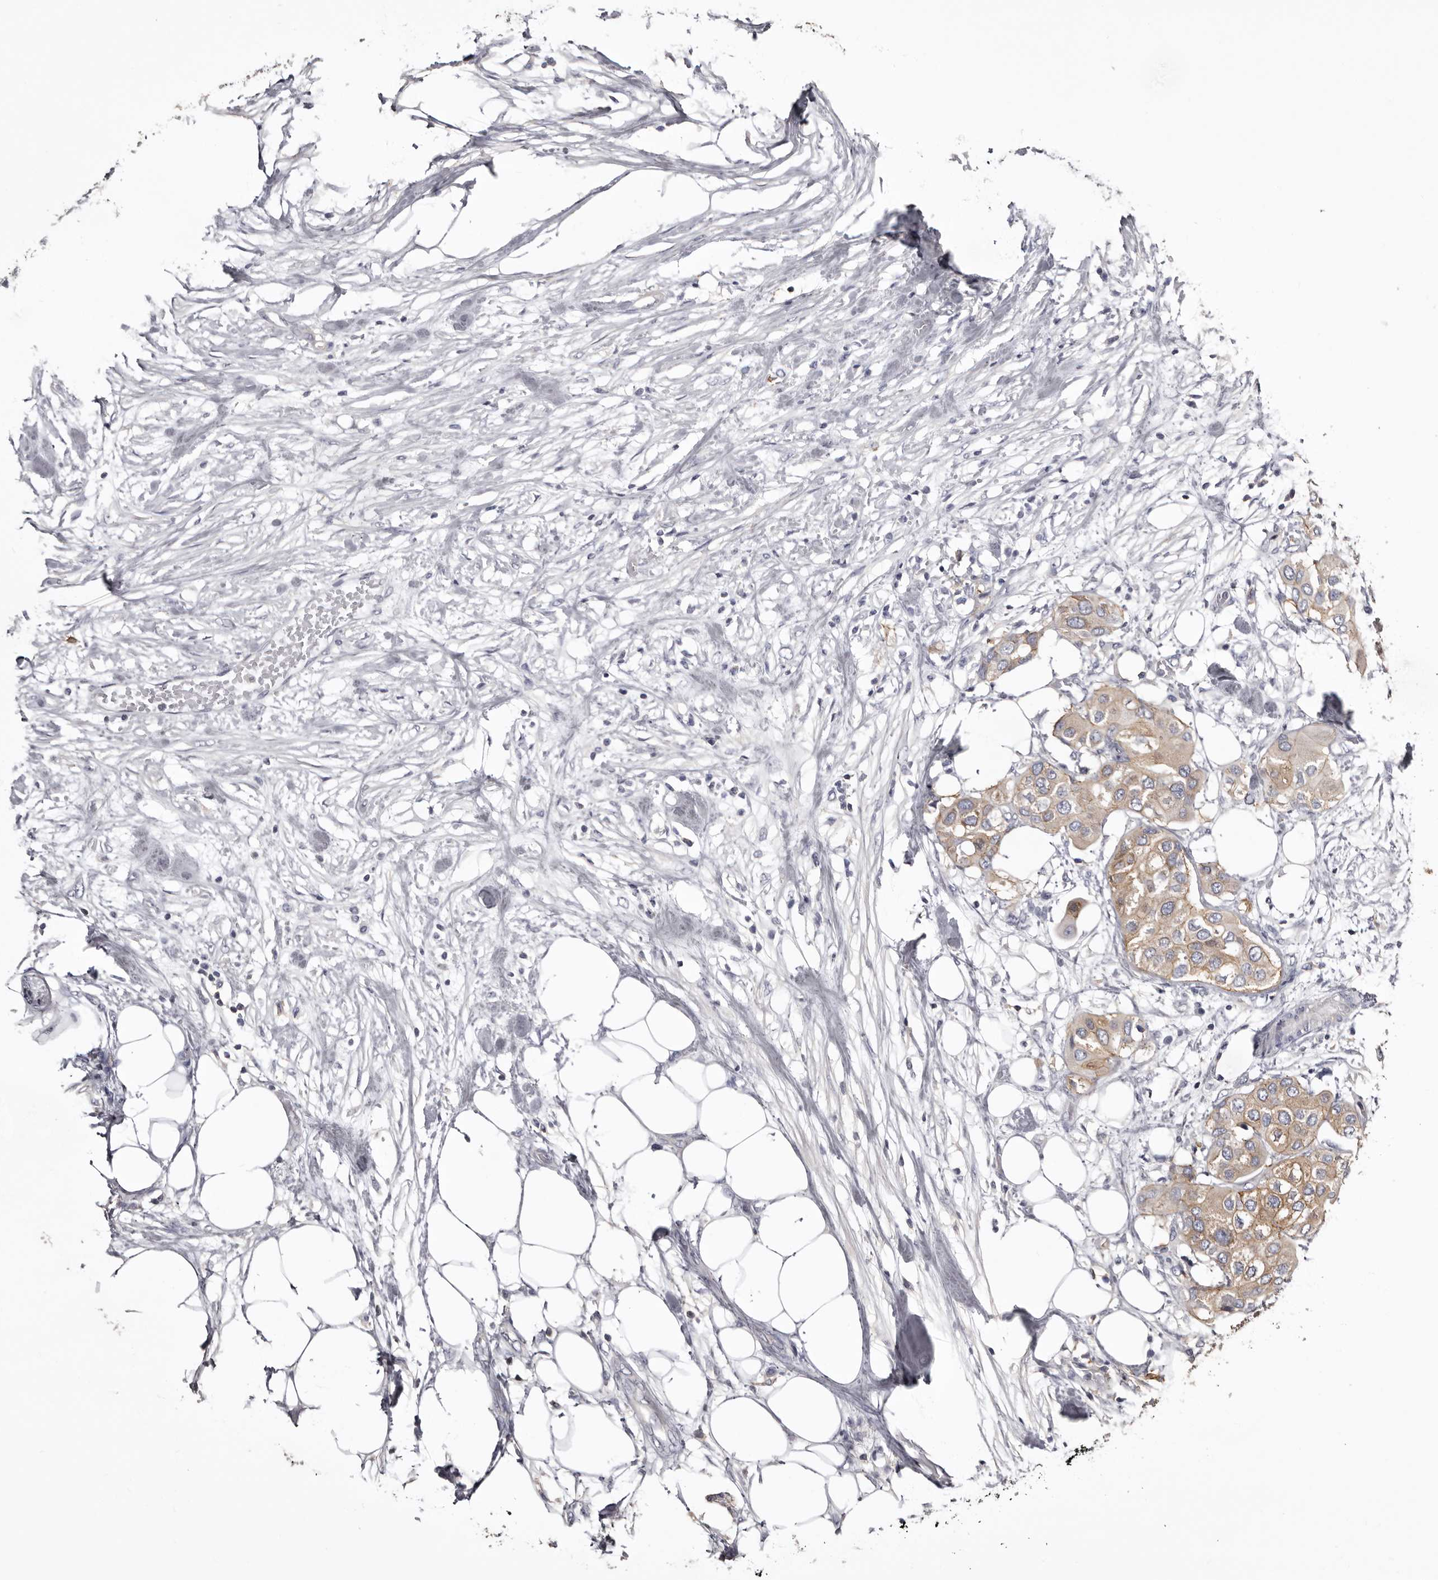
{"staining": {"intensity": "weak", "quantity": ">75%", "location": "cytoplasmic/membranous"}, "tissue": "urothelial cancer", "cell_type": "Tumor cells", "image_type": "cancer", "snomed": [{"axis": "morphology", "description": "Urothelial carcinoma, High grade"}, {"axis": "topography", "description": "Urinary bladder"}], "caption": "Approximately >75% of tumor cells in human high-grade urothelial carcinoma exhibit weak cytoplasmic/membranous protein staining as visualized by brown immunohistochemical staining.", "gene": "LAD1", "patient": {"sex": "male", "age": 64}}